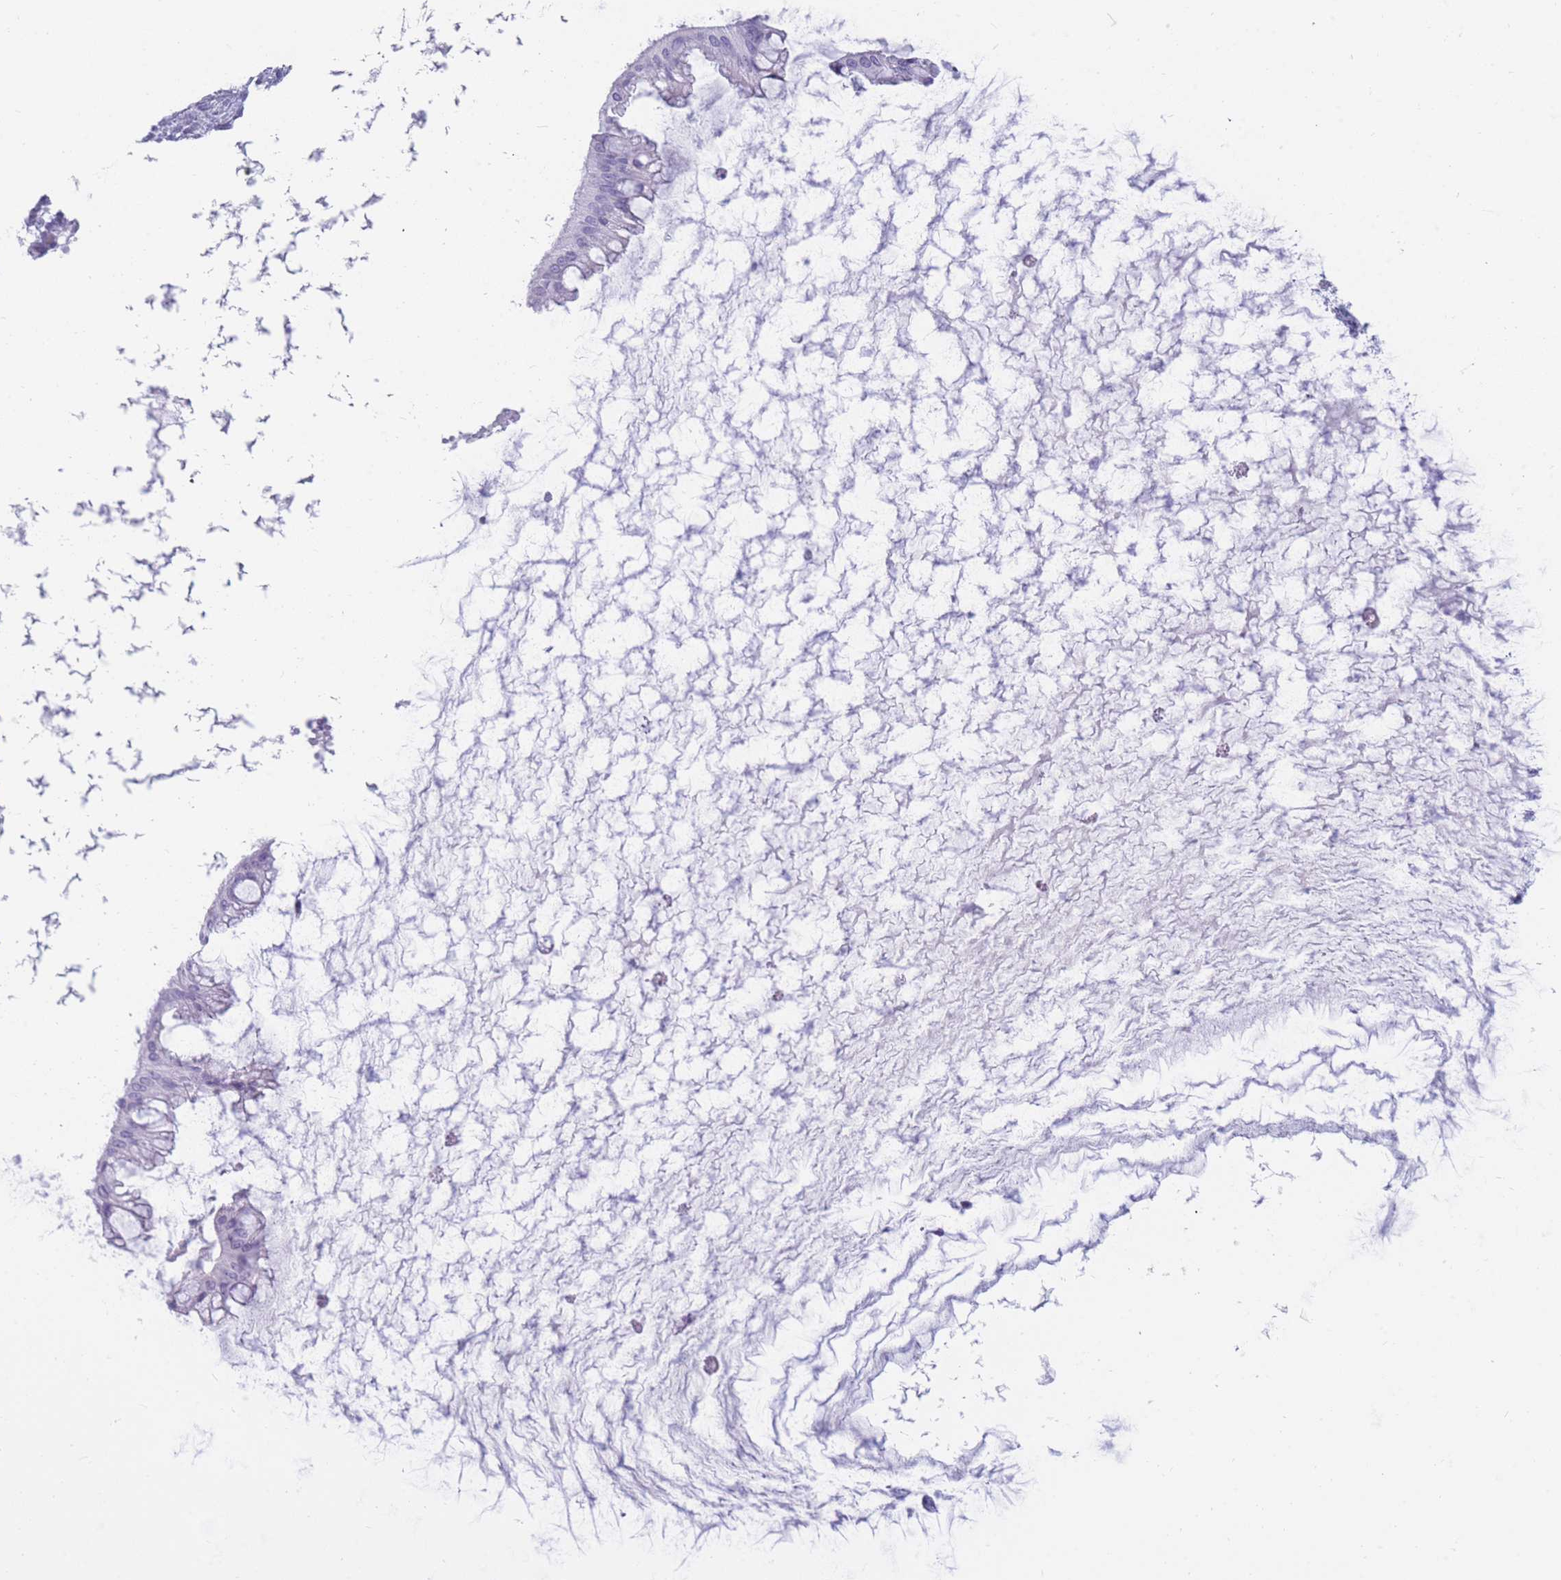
{"staining": {"intensity": "negative", "quantity": "none", "location": "none"}, "tissue": "ovarian cancer", "cell_type": "Tumor cells", "image_type": "cancer", "snomed": [{"axis": "morphology", "description": "Cystadenocarcinoma, mucinous, NOS"}, {"axis": "topography", "description": "Ovary"}], "caption": "DAB immunohistochemical staining of human ovarian cancer (mucinous cystadenocarcinoma) demonstrates no significant staining in tumor cells. (IHC, brightfield microscopy, high magnification).", "gene": "TNFSF11", "patient": {"sex": "female", "age": 73}}